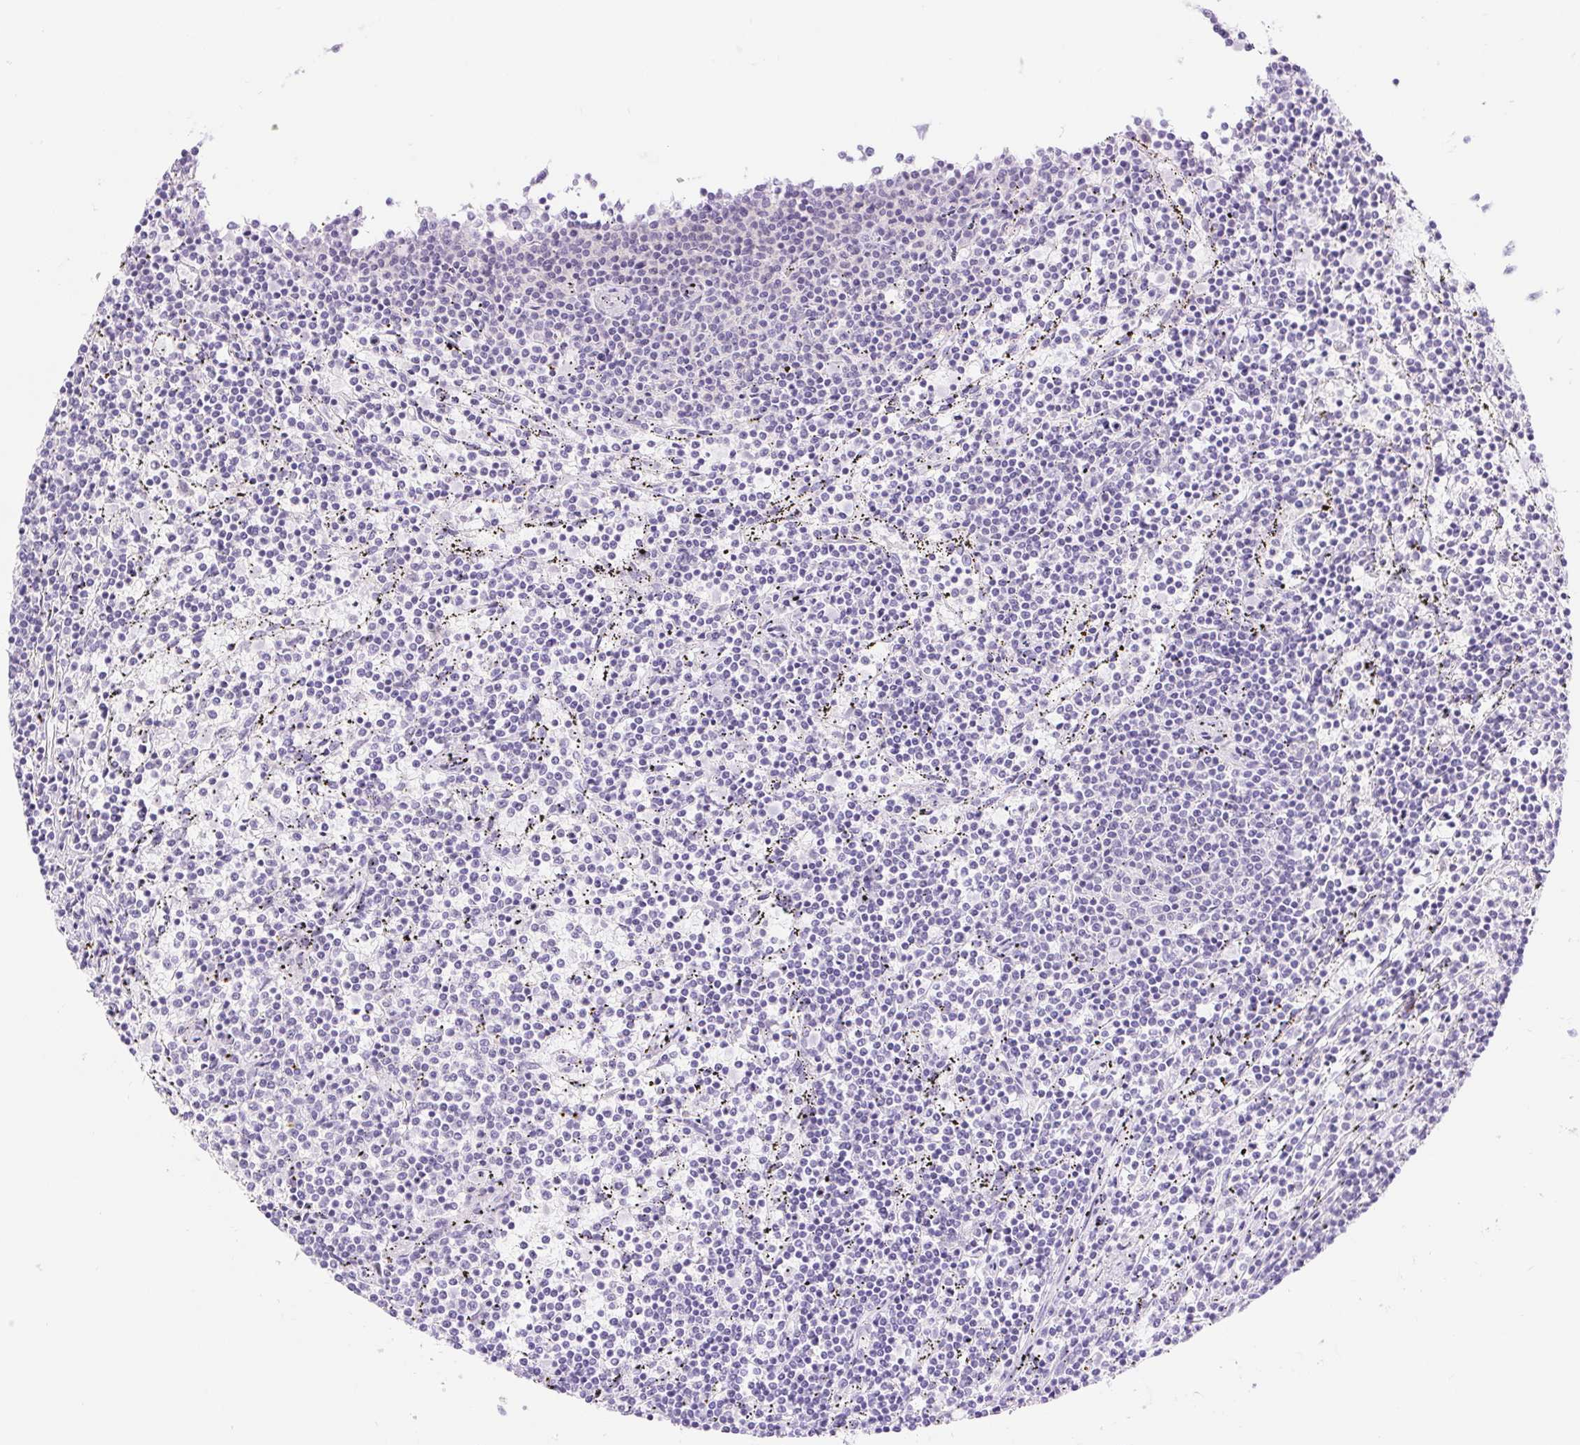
{"staining": {"intensity": "negative", "quantity": "none", "location": "none"}, "tissue": "lymphoma", "cell_type": "Tumor cells", "image_type": "cancer", "snomed": [{"axis": "morphology", "description": "Malignant lymphoma, non-Hodgkin's type, Low grade"}, {"axis": "topography", "description": "Spleen"}], "caption": "IHC of lymphoma displays no positivity in tumor cells. (DAB (3,3'-diaminobenzidine) immunohistochemistry (IHC) visualized using brightfield microscopy, high magnification).", "gene": "DDX17", "patient": {"sex": "female", "age": 50}}